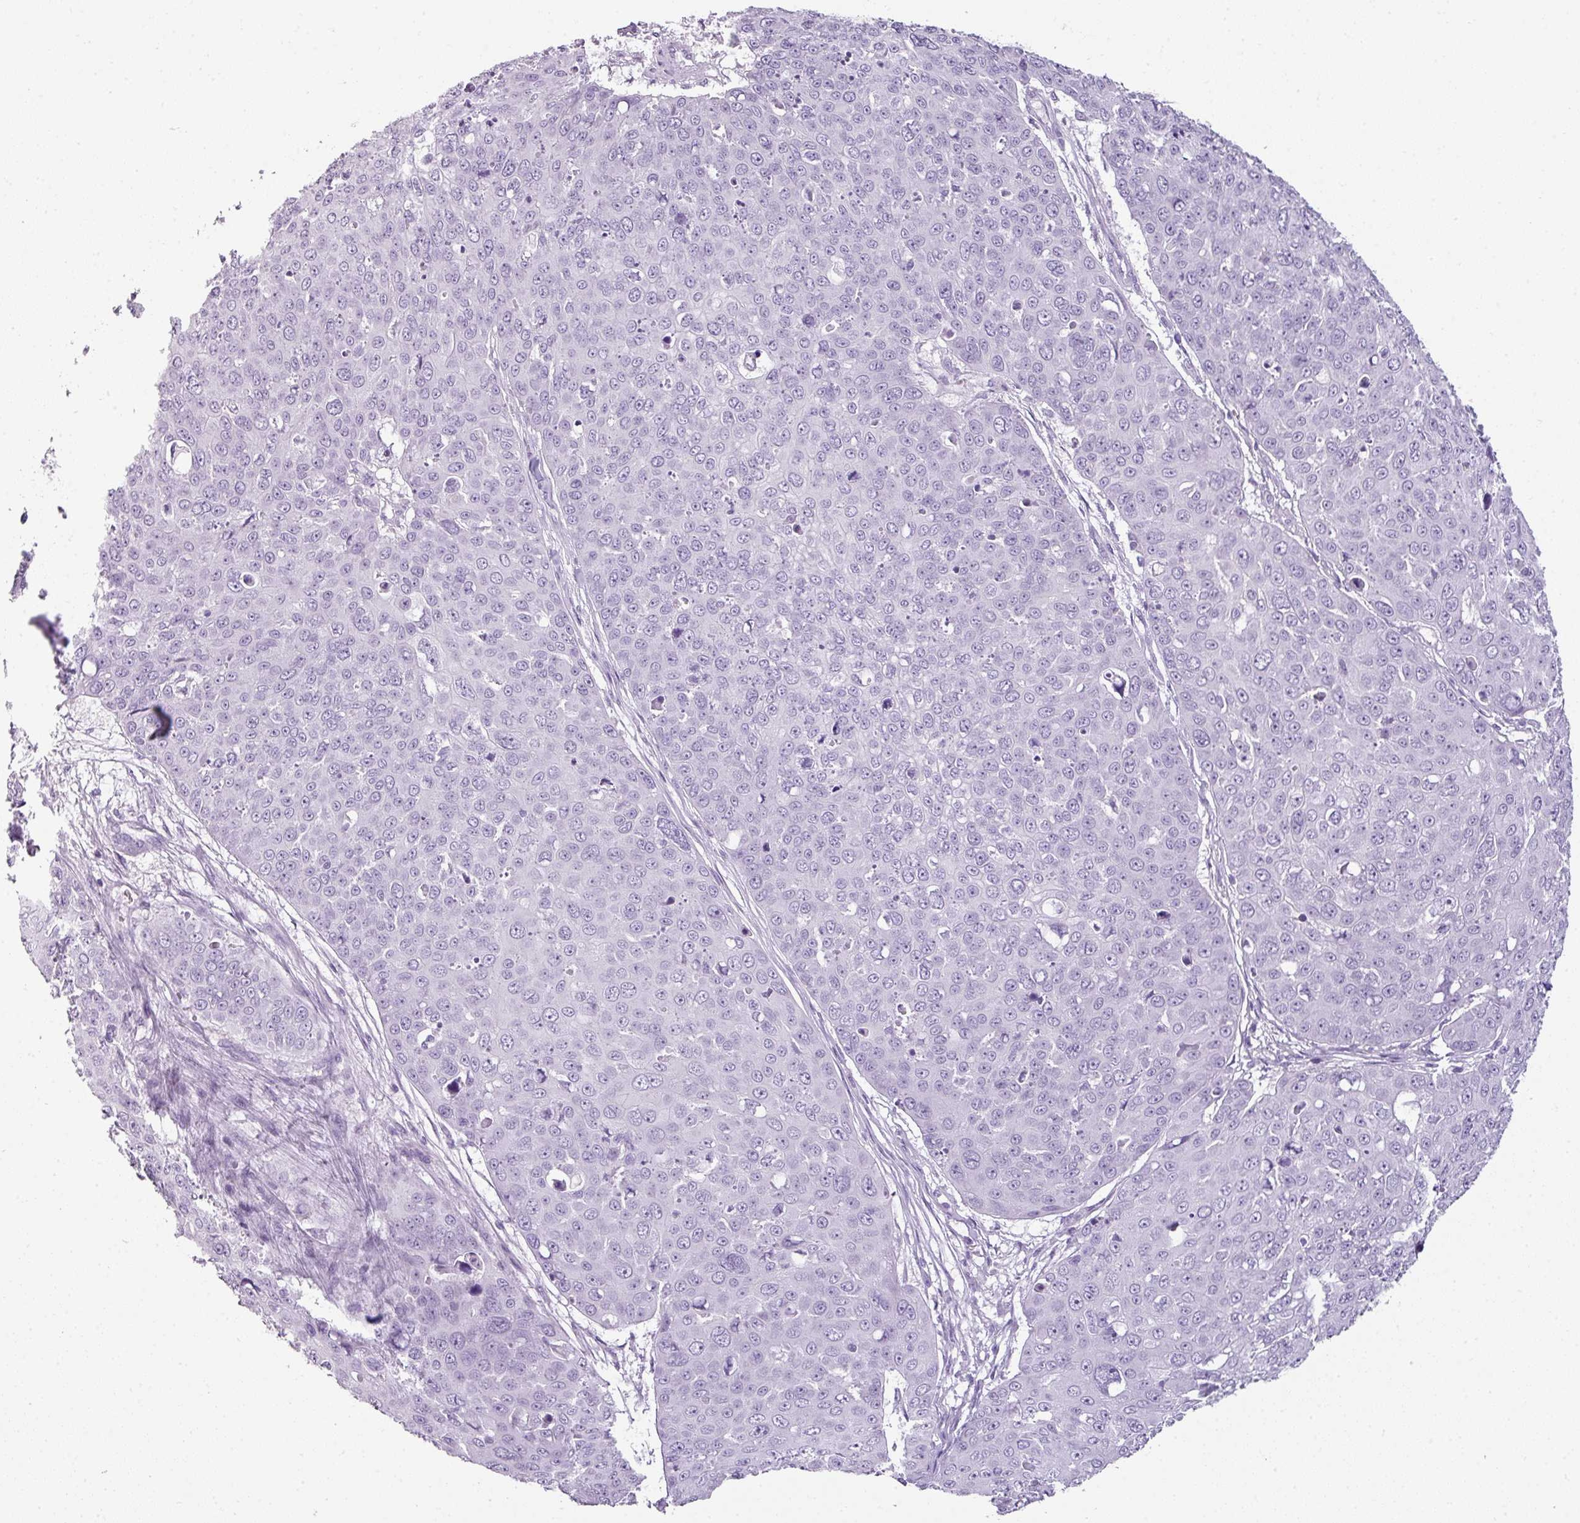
{"staining": {"intensity": "negative", "quantity": "none", "location": "none"}, "tissue": "skin cancer", "cell_type": "Tumor cells", "image_type": "cancer", "snomed": [{"axis": "morphology", "description": "Squamous cell carcinoma, NOS"}, {"axis": "topography", "description": "Skin"}], "caption": "Immunohistochemistry (IHC) of human skin cancer (squamous cell carcinoma) shows no positivity in tumor cells.", "gene": "SCT", "patient": {"sex": "male", "age": 71}}